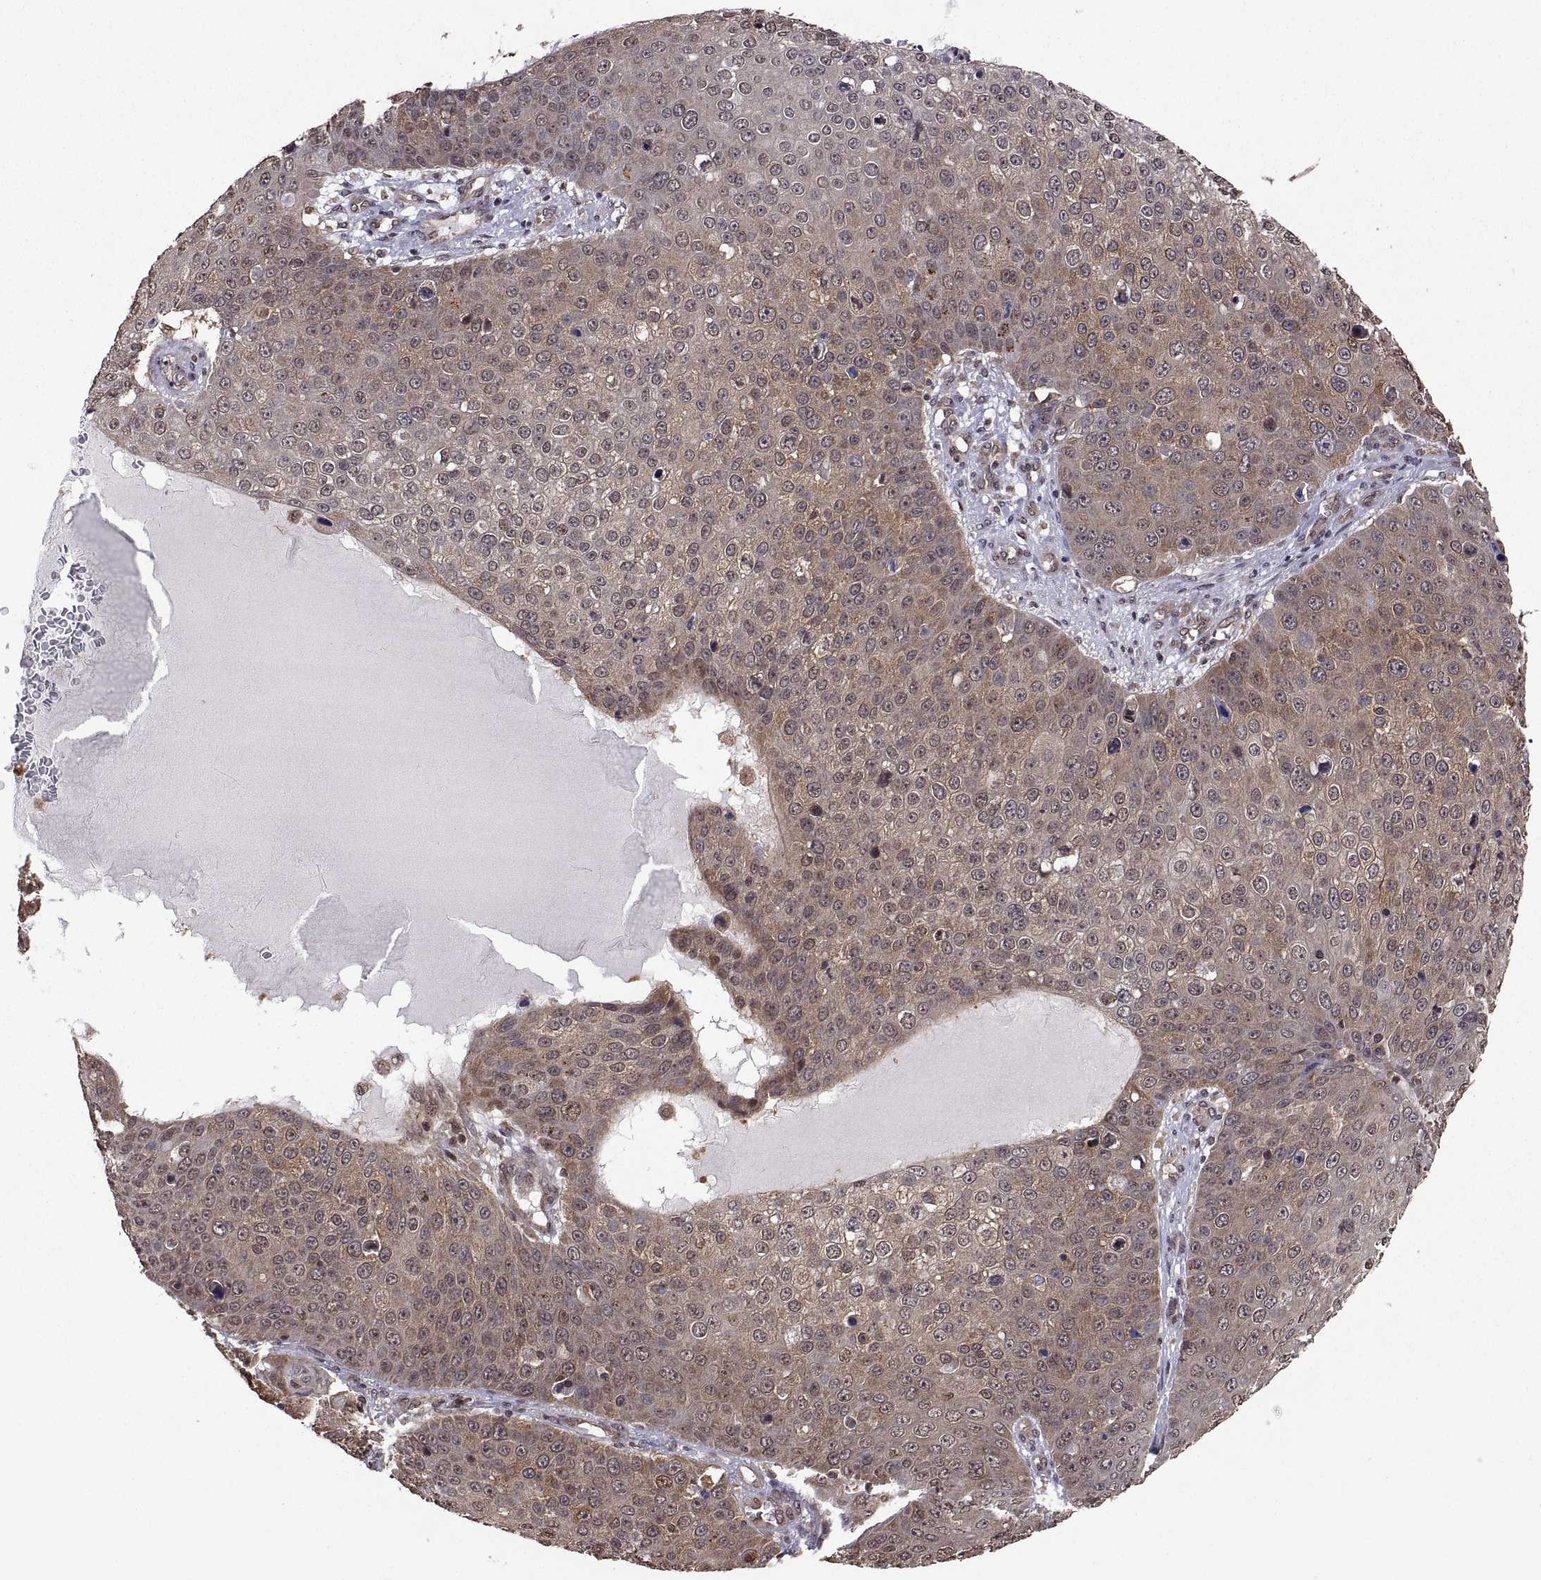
{"staining": {"intensity": "weak", "quantity": "25%-75%", "location": "cytoplasmic/membranous"}, "tissue": "skin cancer", "cell_type": "Tumor cells", "image_type": "cancer", "snomed": [{"axis": "morphology", "description": "Squamous cell carcinoma, NOS"}, {"axis": "topography", "description": "Skin"}], "caption": "Immunohistochemistry (IHC) image of human squamous cell carcinoma (skin) stained for a protein (brown), which demonstrates low levels of weak cytoplasmic/membranous positivity in about 25%-75% of tumor cells.", "gene": "ZNRF2", "patient": {"sex": "male", "age": 71}}